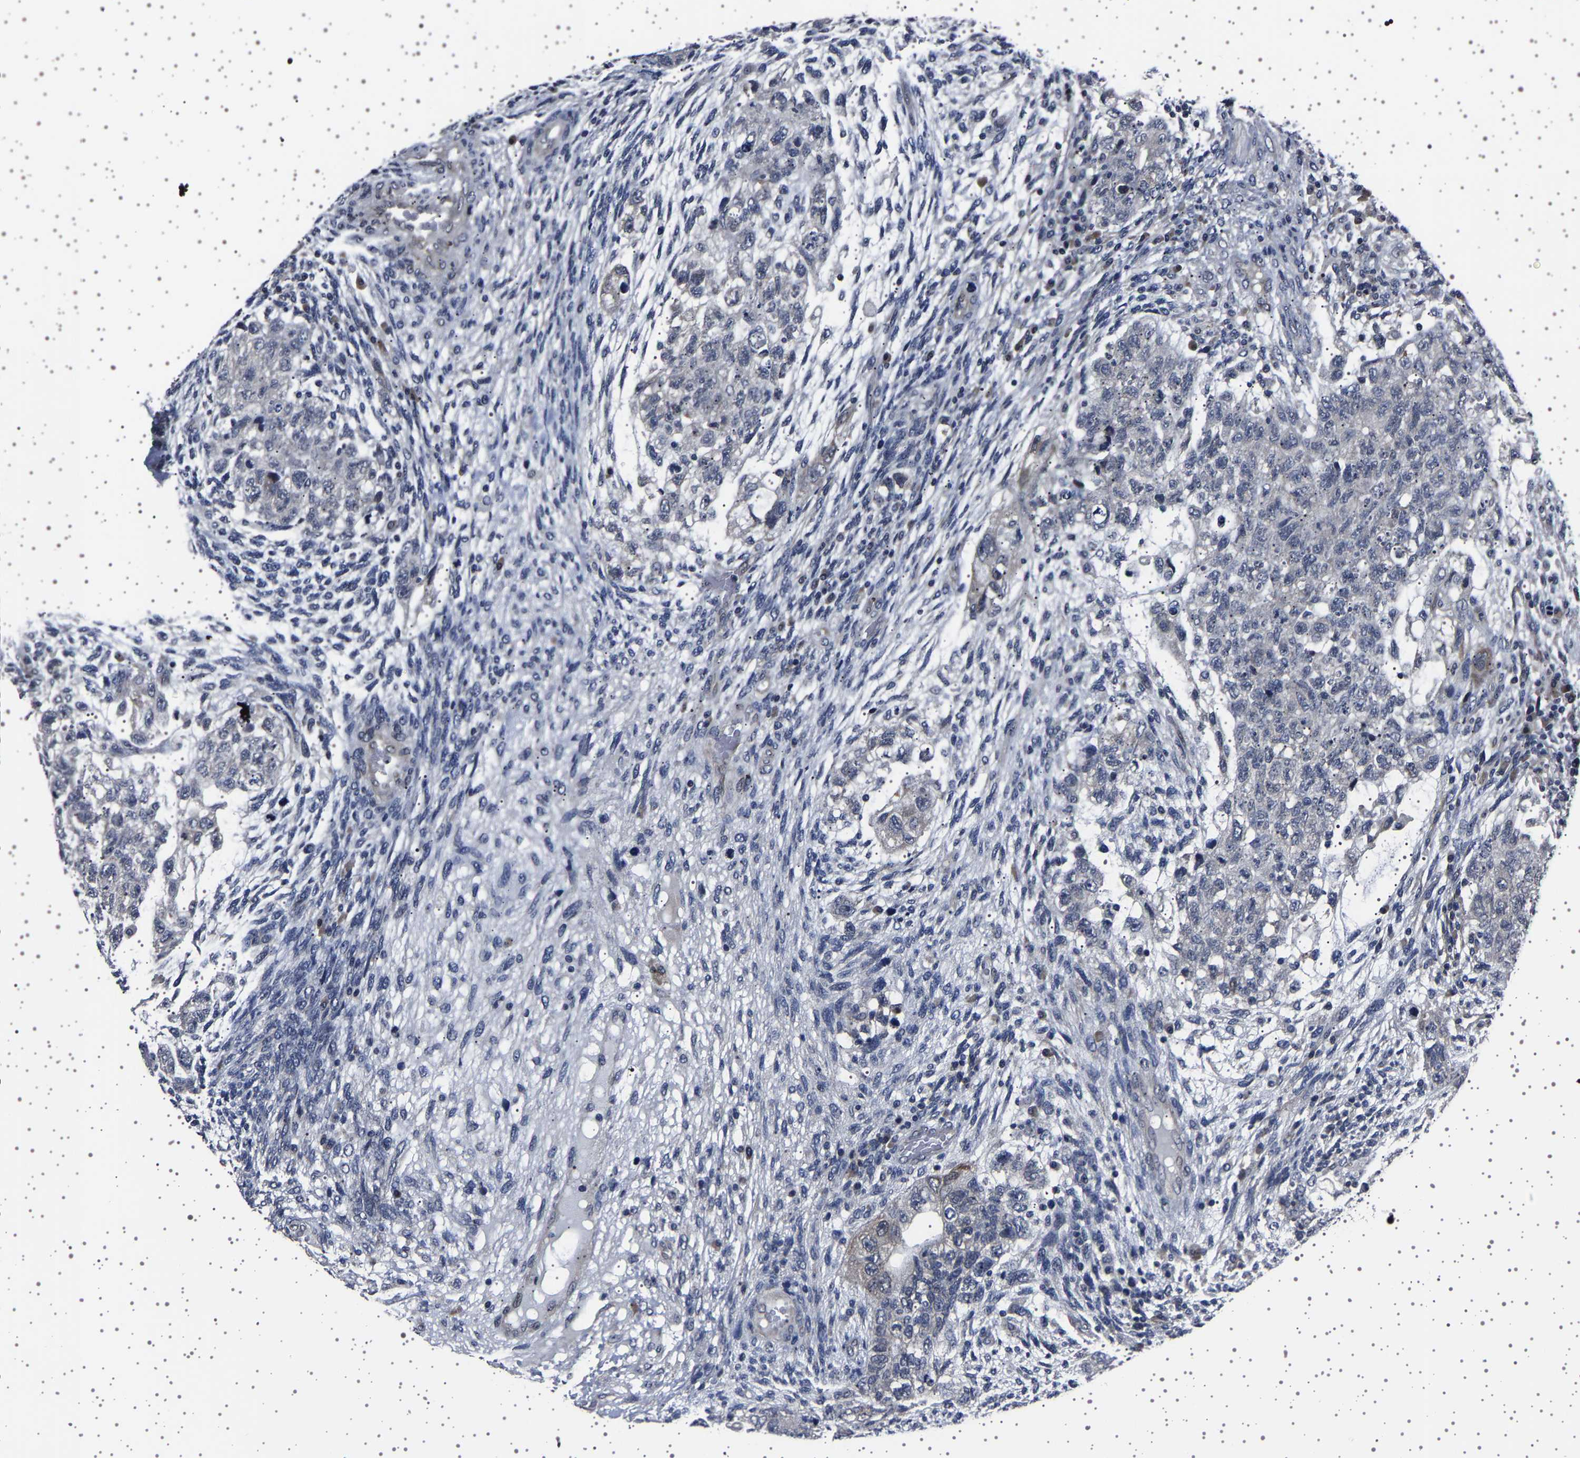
{"staining": {"intensity": "negative", "quantity": "none", "location": "none"}, "tissue": "testis cancer", "cell_type": "Tumor cells", "image_type": "cancer", "snomed": [{"axis": "morphology", "description": "Normal tissue, NOS"}, {"axis": "morphology", "description": "Carcinoma, Embryonal, NOS"}, {"axis": "topography", "description": "Testis"}], "caption": "Immunohistochemistry image of neoplastic tissue: human testis cancer (embryonal carcinoma) stained with DAB exhibits no significant protein positivity in tumor cells.", "gene": "IL10RB", "patient": {"sex": "male", "age": 36}}